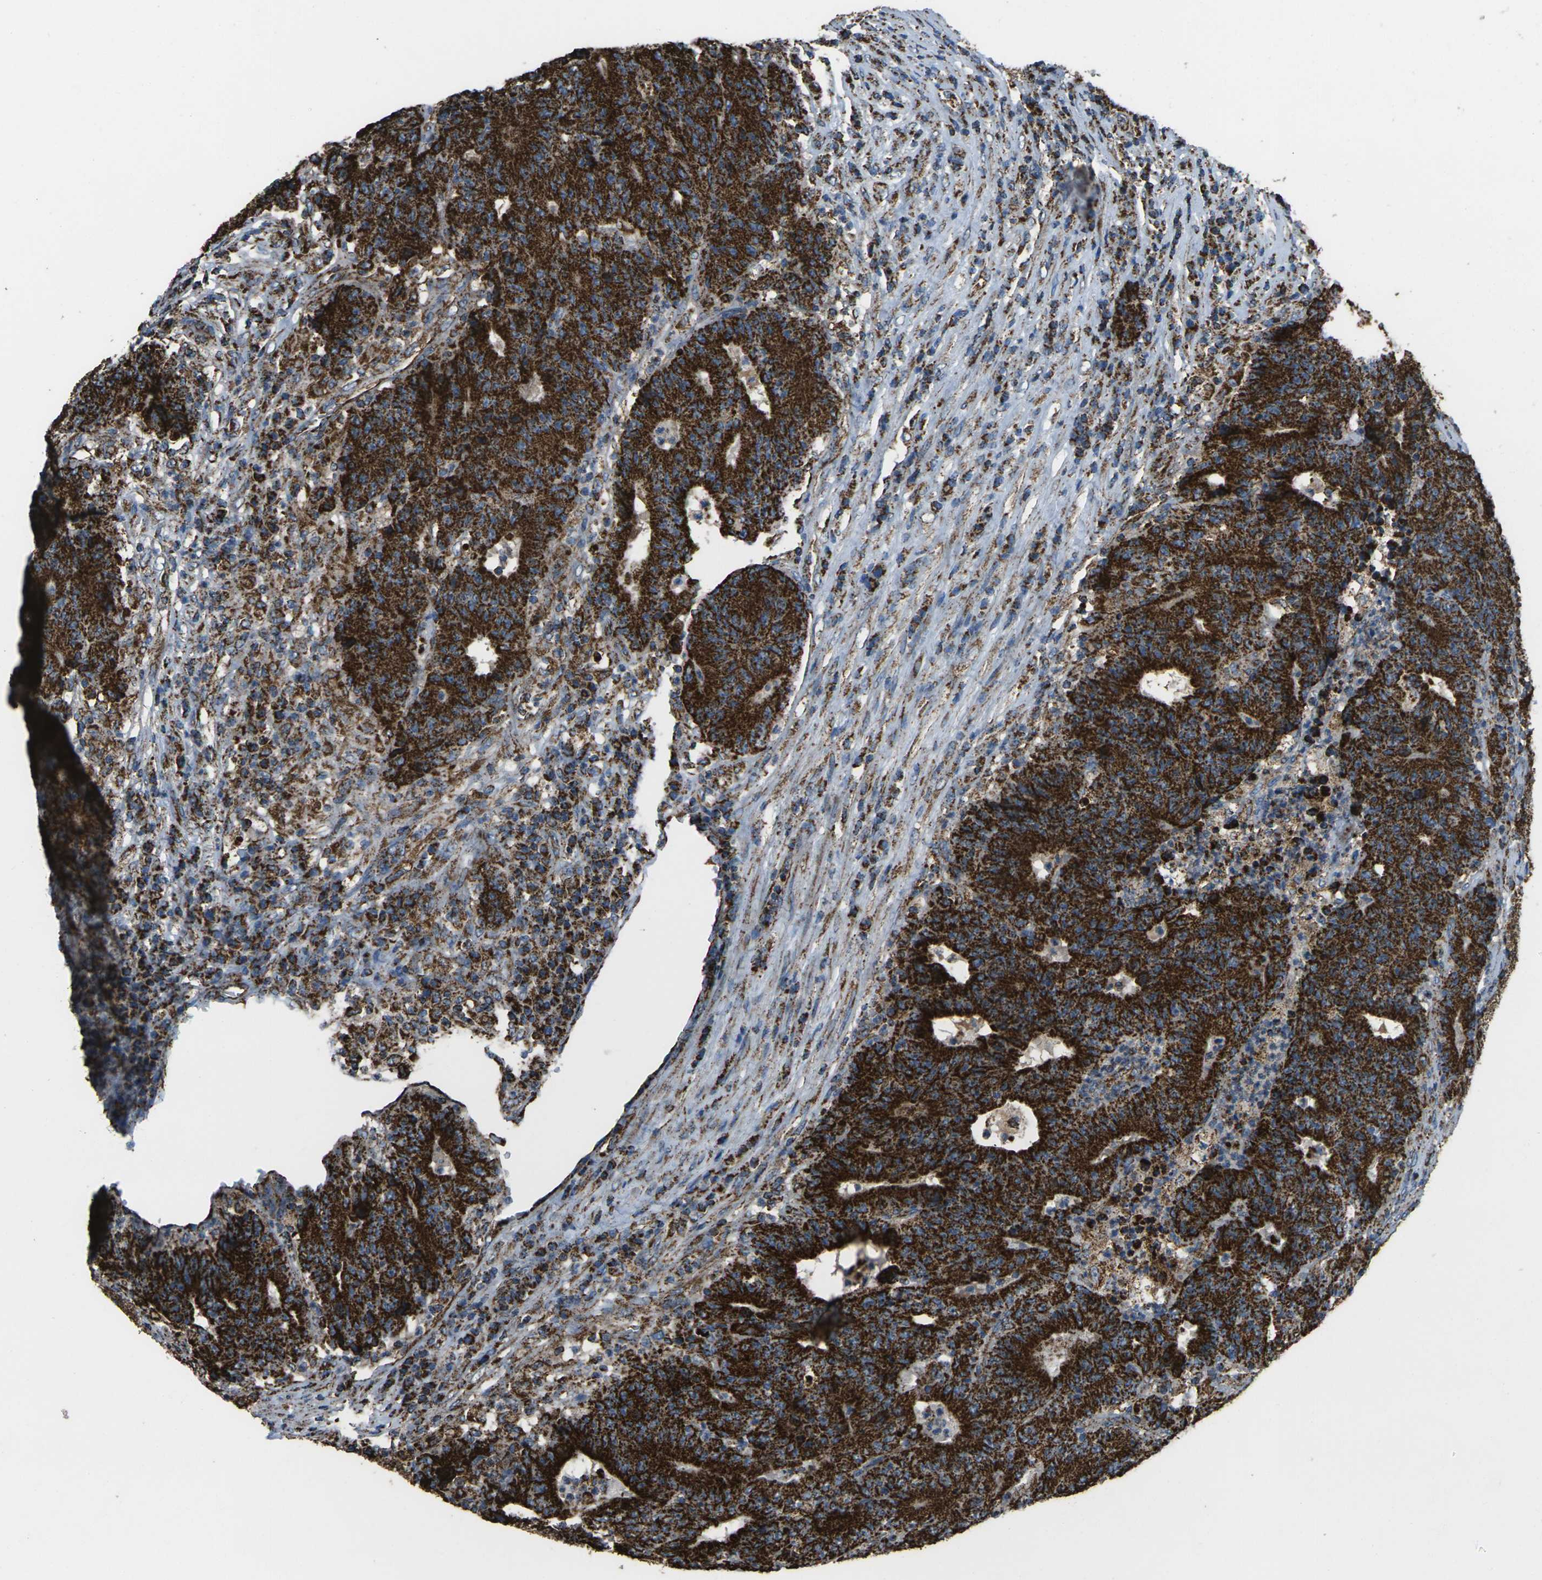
{"staining": {"intensity": "strong", "quantity": ">75%", "location": "cytoplasmic/membranous"}, "tissue": "colorectal cancer", "cell_type": "Tumor cells", "image_type": "cancer", "snomed": [{"axis": "morphology", "description": "Normal tissue, NOS"}, {"axis": "morphology", "description": "Adenocarcinoma, NOS"}, {"axis": "topography", "description": "Colon"}], "caption": "An image showing strong cytoplasmic/membranous staining in approximately >75% of tumor cells in colorectal adenocarcinoma, as visualized by brown immunohistochemical staining.", "gene": "KLHL5", "patient": {"sex": "female", "age": 75}}